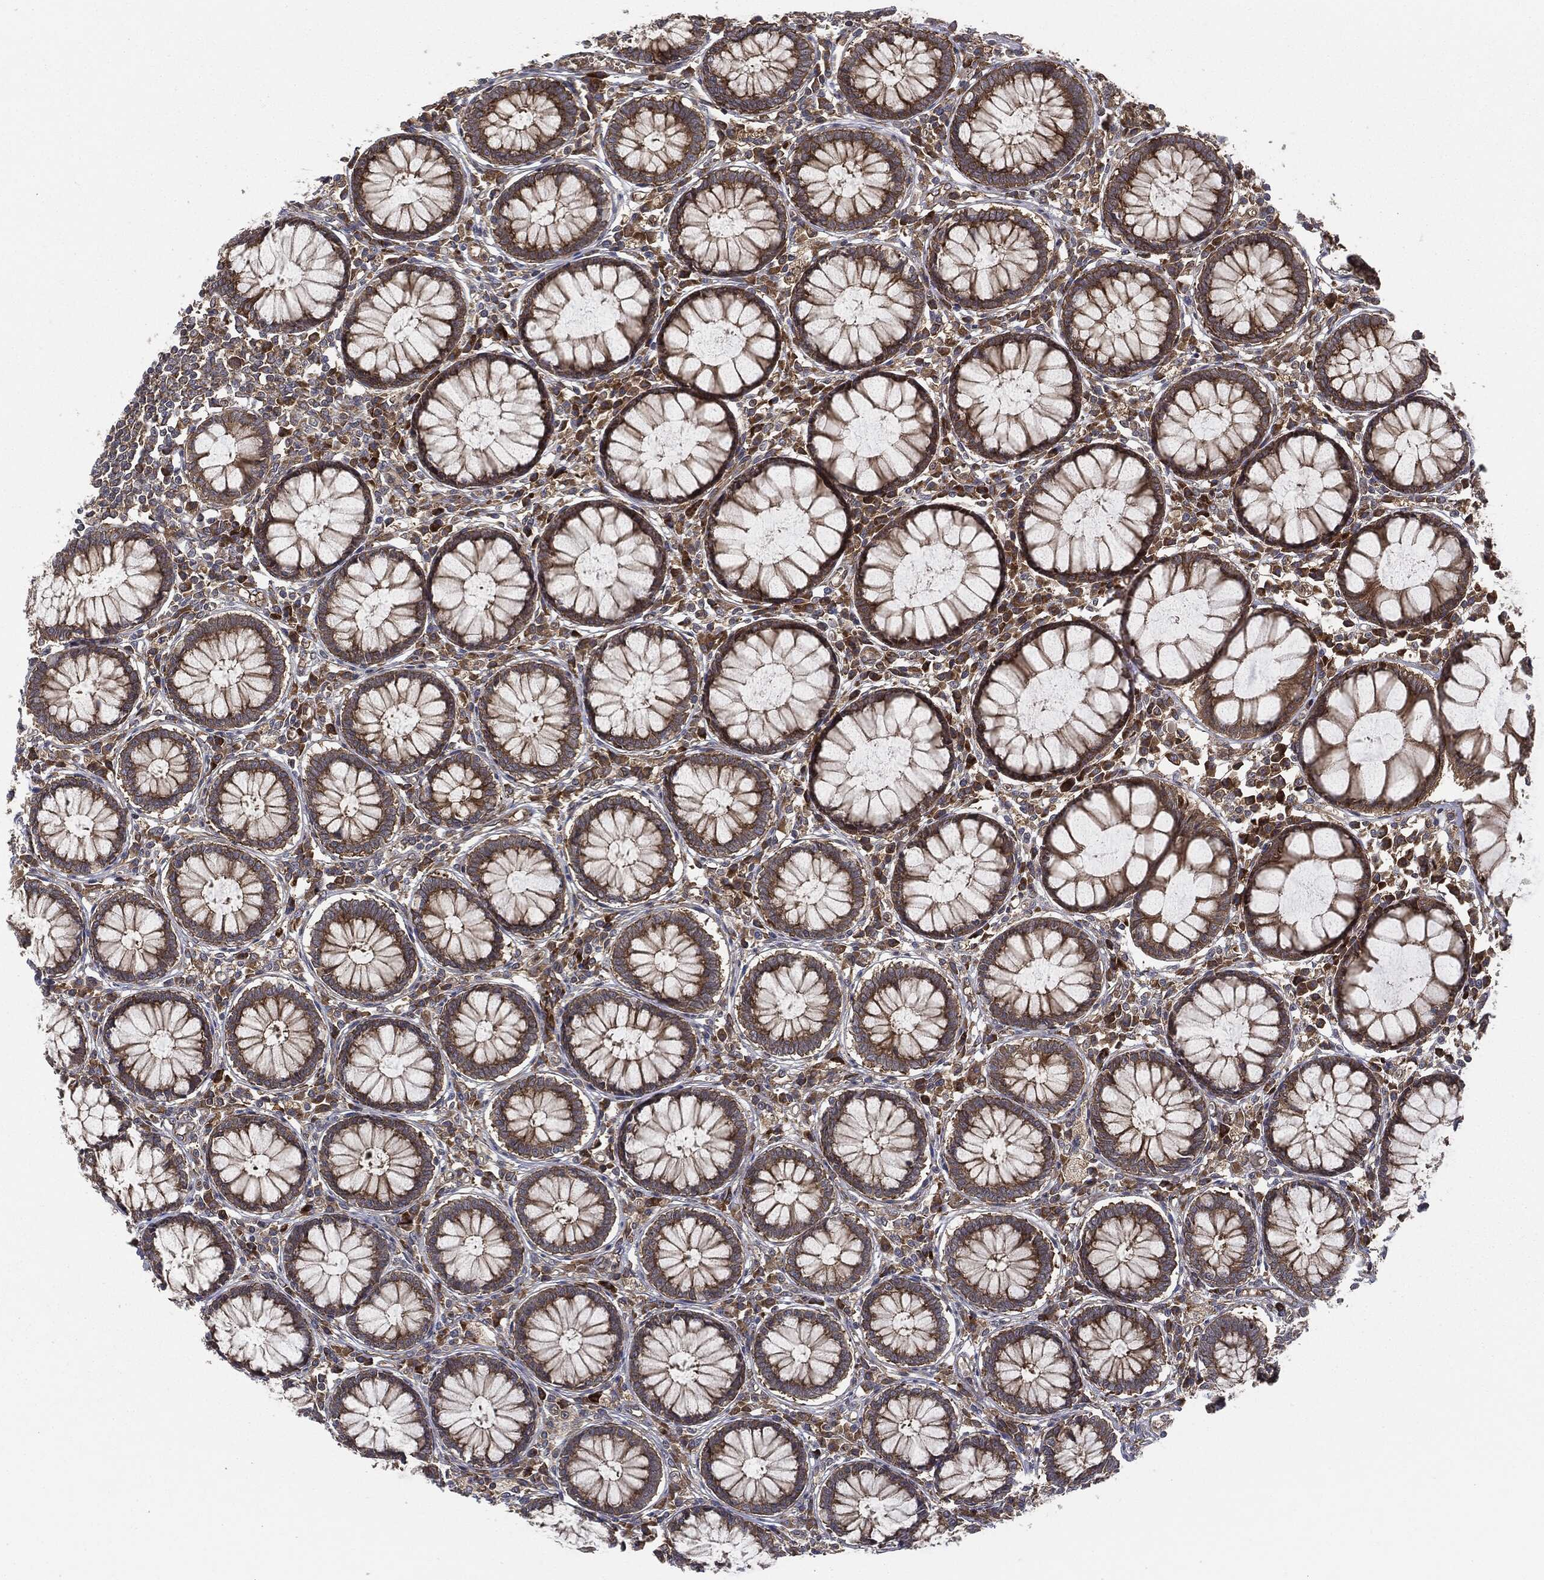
{"staining": {"intensity": "moderate", "quantity": ">75%", "location": "cytoplasmic/membranous"}, "tissue": "colon", "cell_type": "Endothelial cells", "image_type": "normal", "snomed": [{"axis": "morphology", "description": "Normal tissue, NOS"}, {"axis": "topography", "description": "Colon"}], "caption": "Immunohistochemistry (IHC) photomicrograph of benign colon stained for a protein (brown), which reveals medium levels of moderate cytoplasmic/membranous staining in about >75% of endothelial cells.", "gene": "EIF2AK2", "patient": {"sex": "male", "age": 65}}